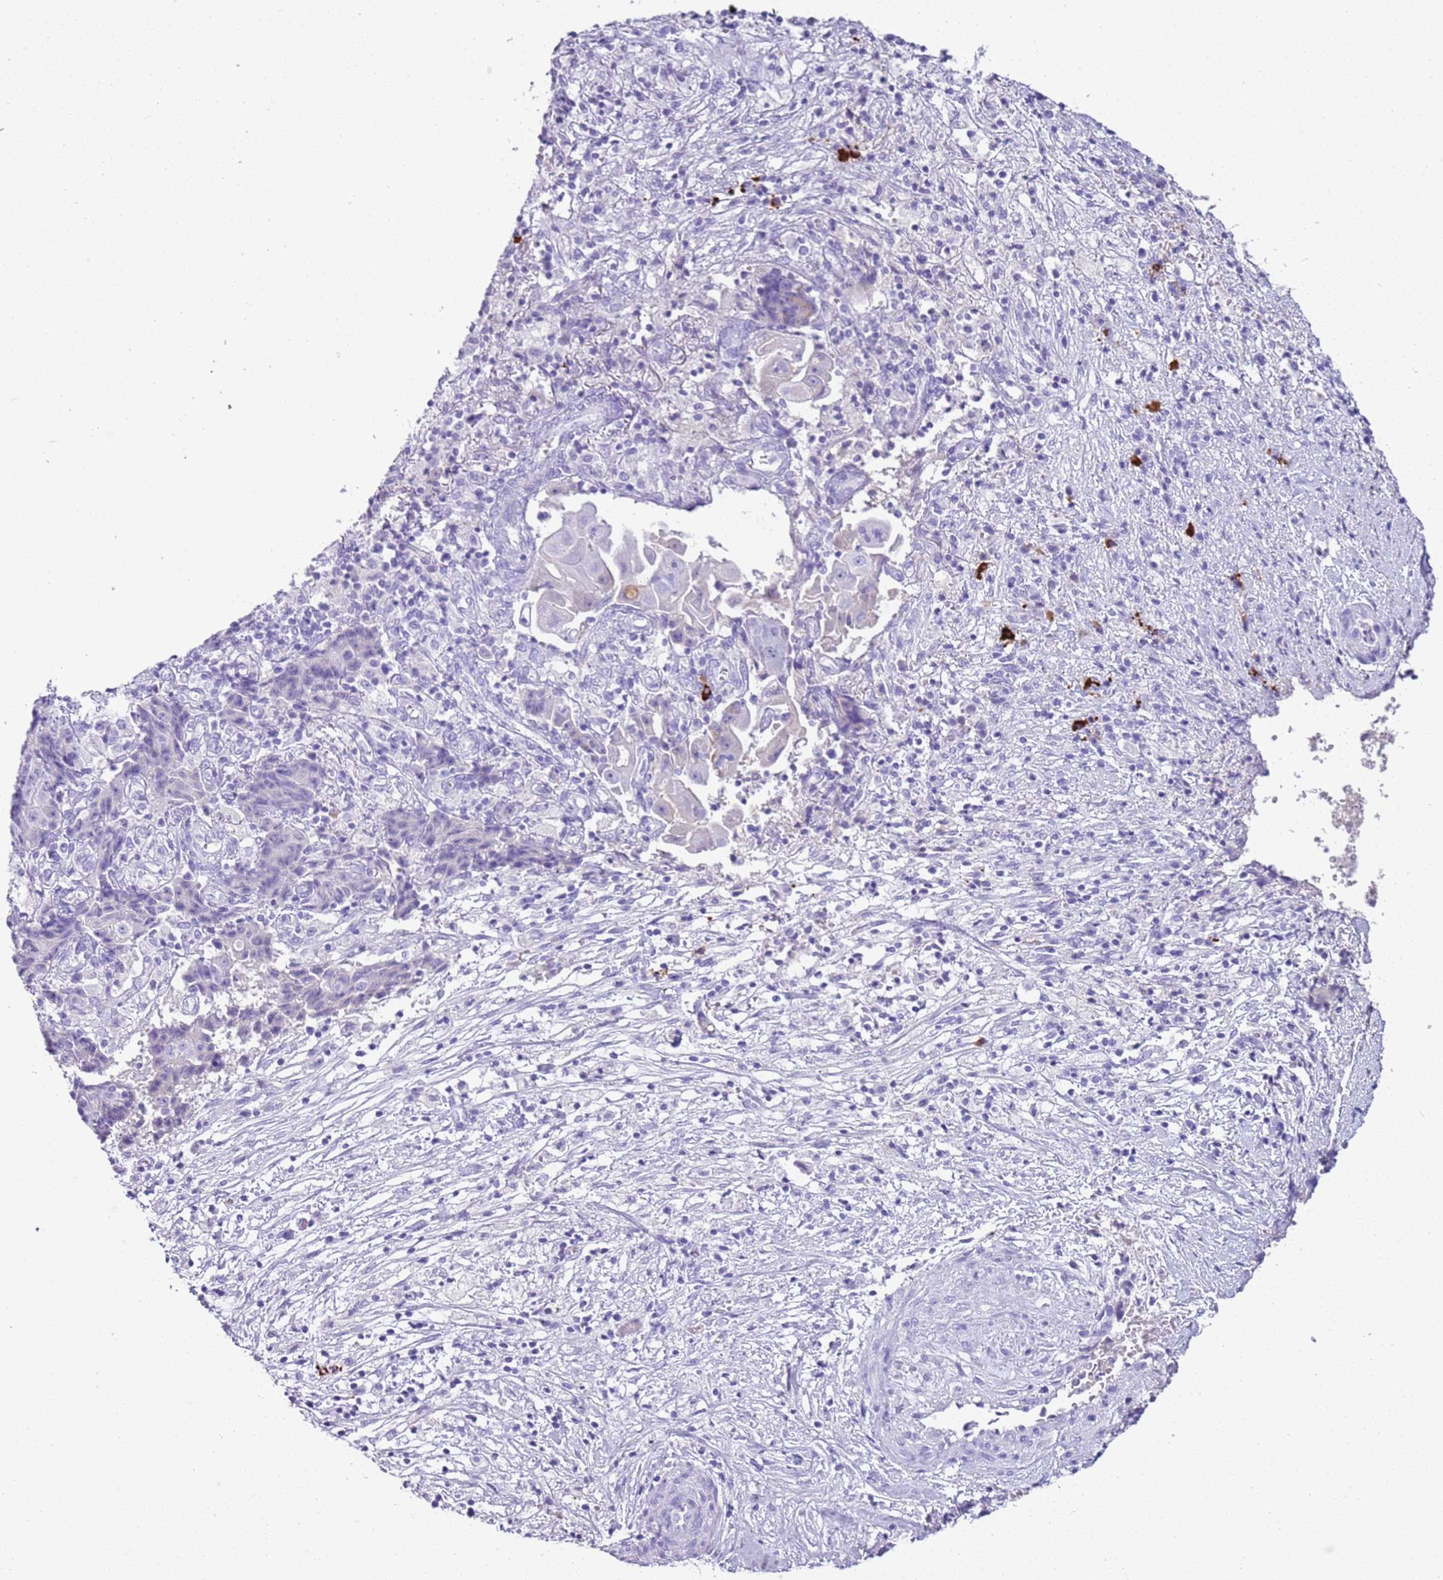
{"staining": {"intensity": "negative", "quantity": "none", "location": "none"}, "tissue": "ovarian cancer", "cell_type": "Tumor cells", "image_type": "cancer", "snomed": [{"axis": "morphology", "description": "Carcinoma, endometroid"}, {"axis": "topography", "description": "Ovary"}], "caption": "Immunohistochemical staining of ovarian cancer shows no significant positivity in tumor cells.", "gene": "IGKV3D-11", "patient": {"sex": "female", "age": 42}}